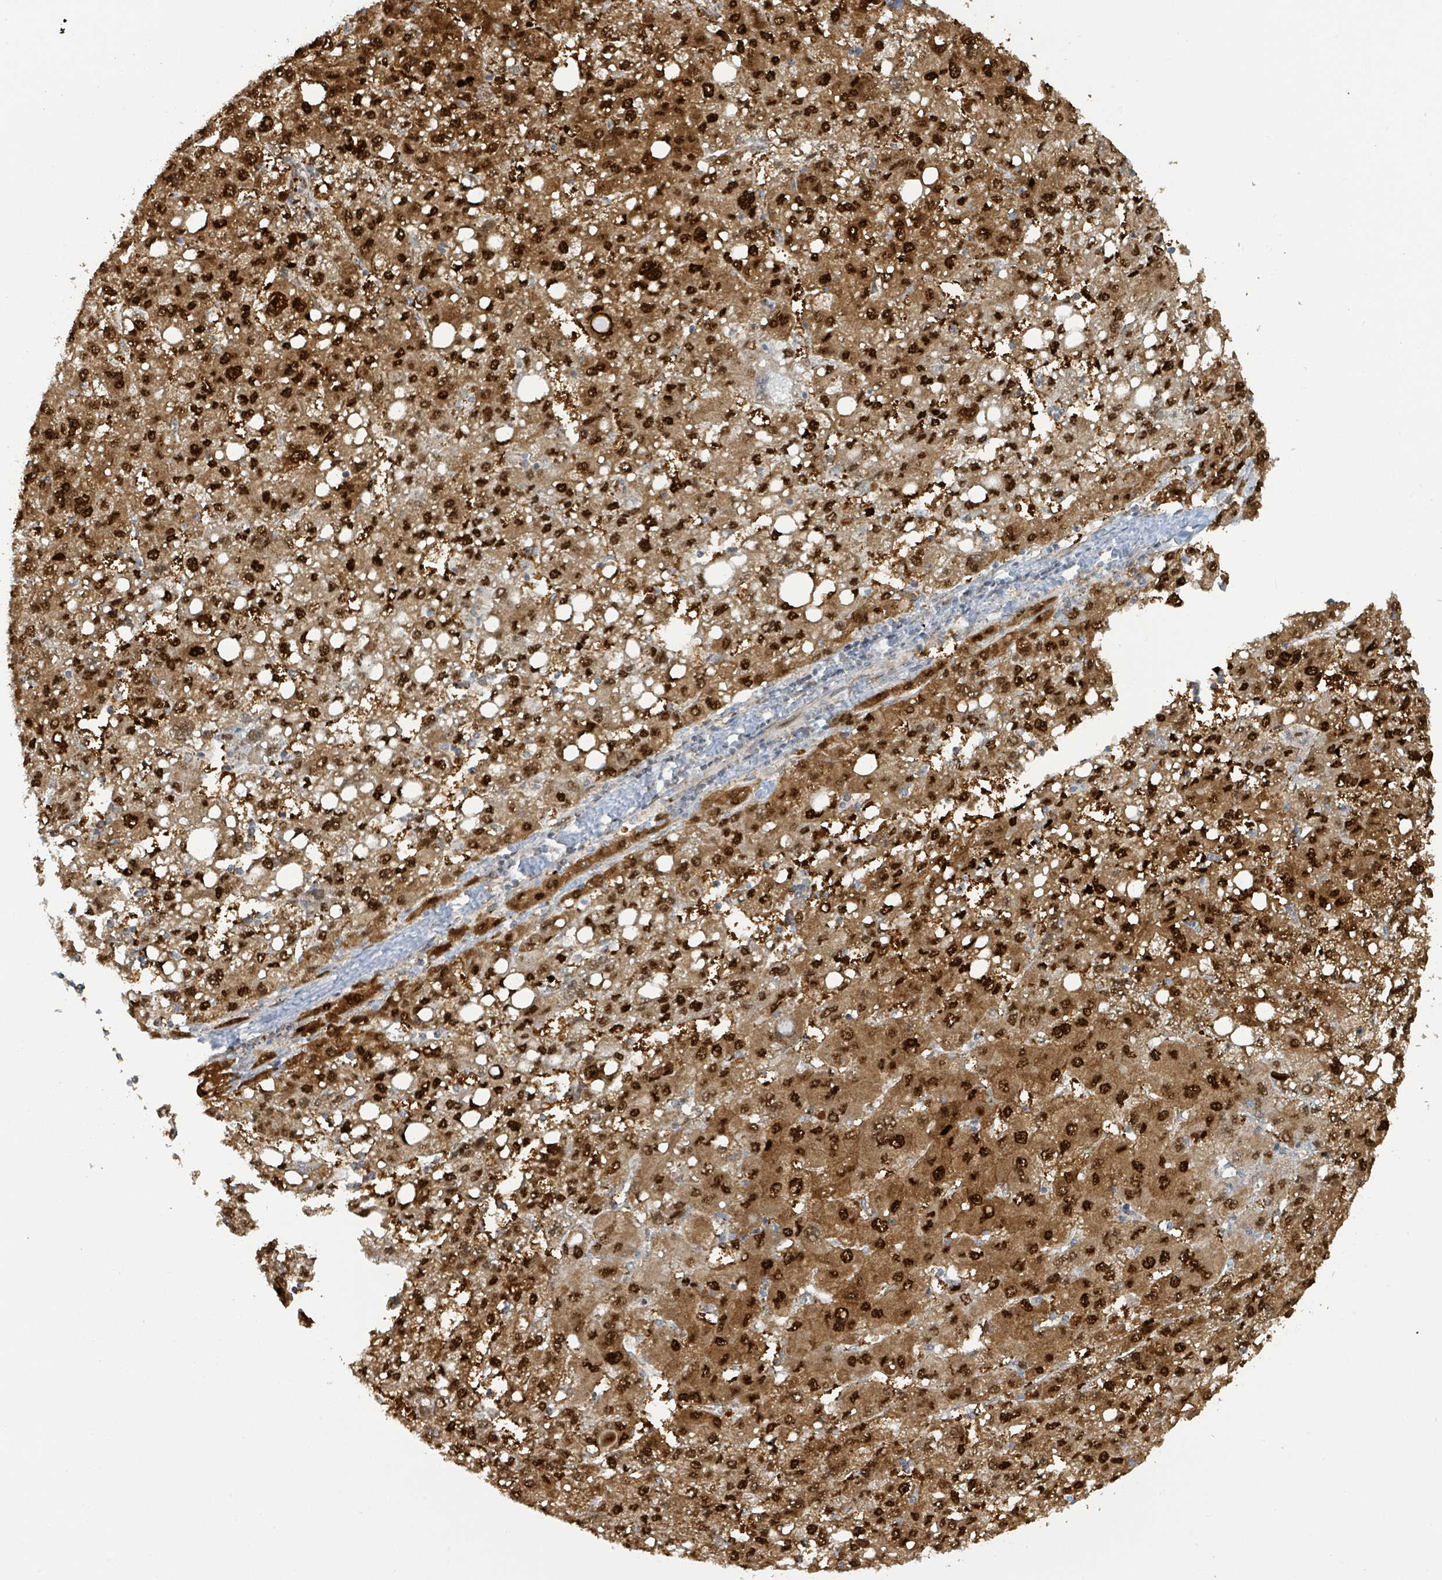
{"staining": {"intensity": "strong", "quantity": ">75%", "location": "cytoplasmic/membranous,nuclear"}, "tissue": "liver cancer", "cell_type": "Tumor cells", "image_type": "cancer", "snomed": [{"axis": "morphology", "description": "Carcinoma, Hepatocellular, NOS"}, {"axis": "topography", "description": "Liver"}], "caption": "Tumor cells reveal high levels of strong cytoplasmic/membranous and nuclear expression in about >75% of cells in liver hepatocellular carcinoma. Ihc stains the protein in brown and the nuclei are stained blue.", "gene": "PSMB7", "patient": {"sex": "female", "age": 82}}